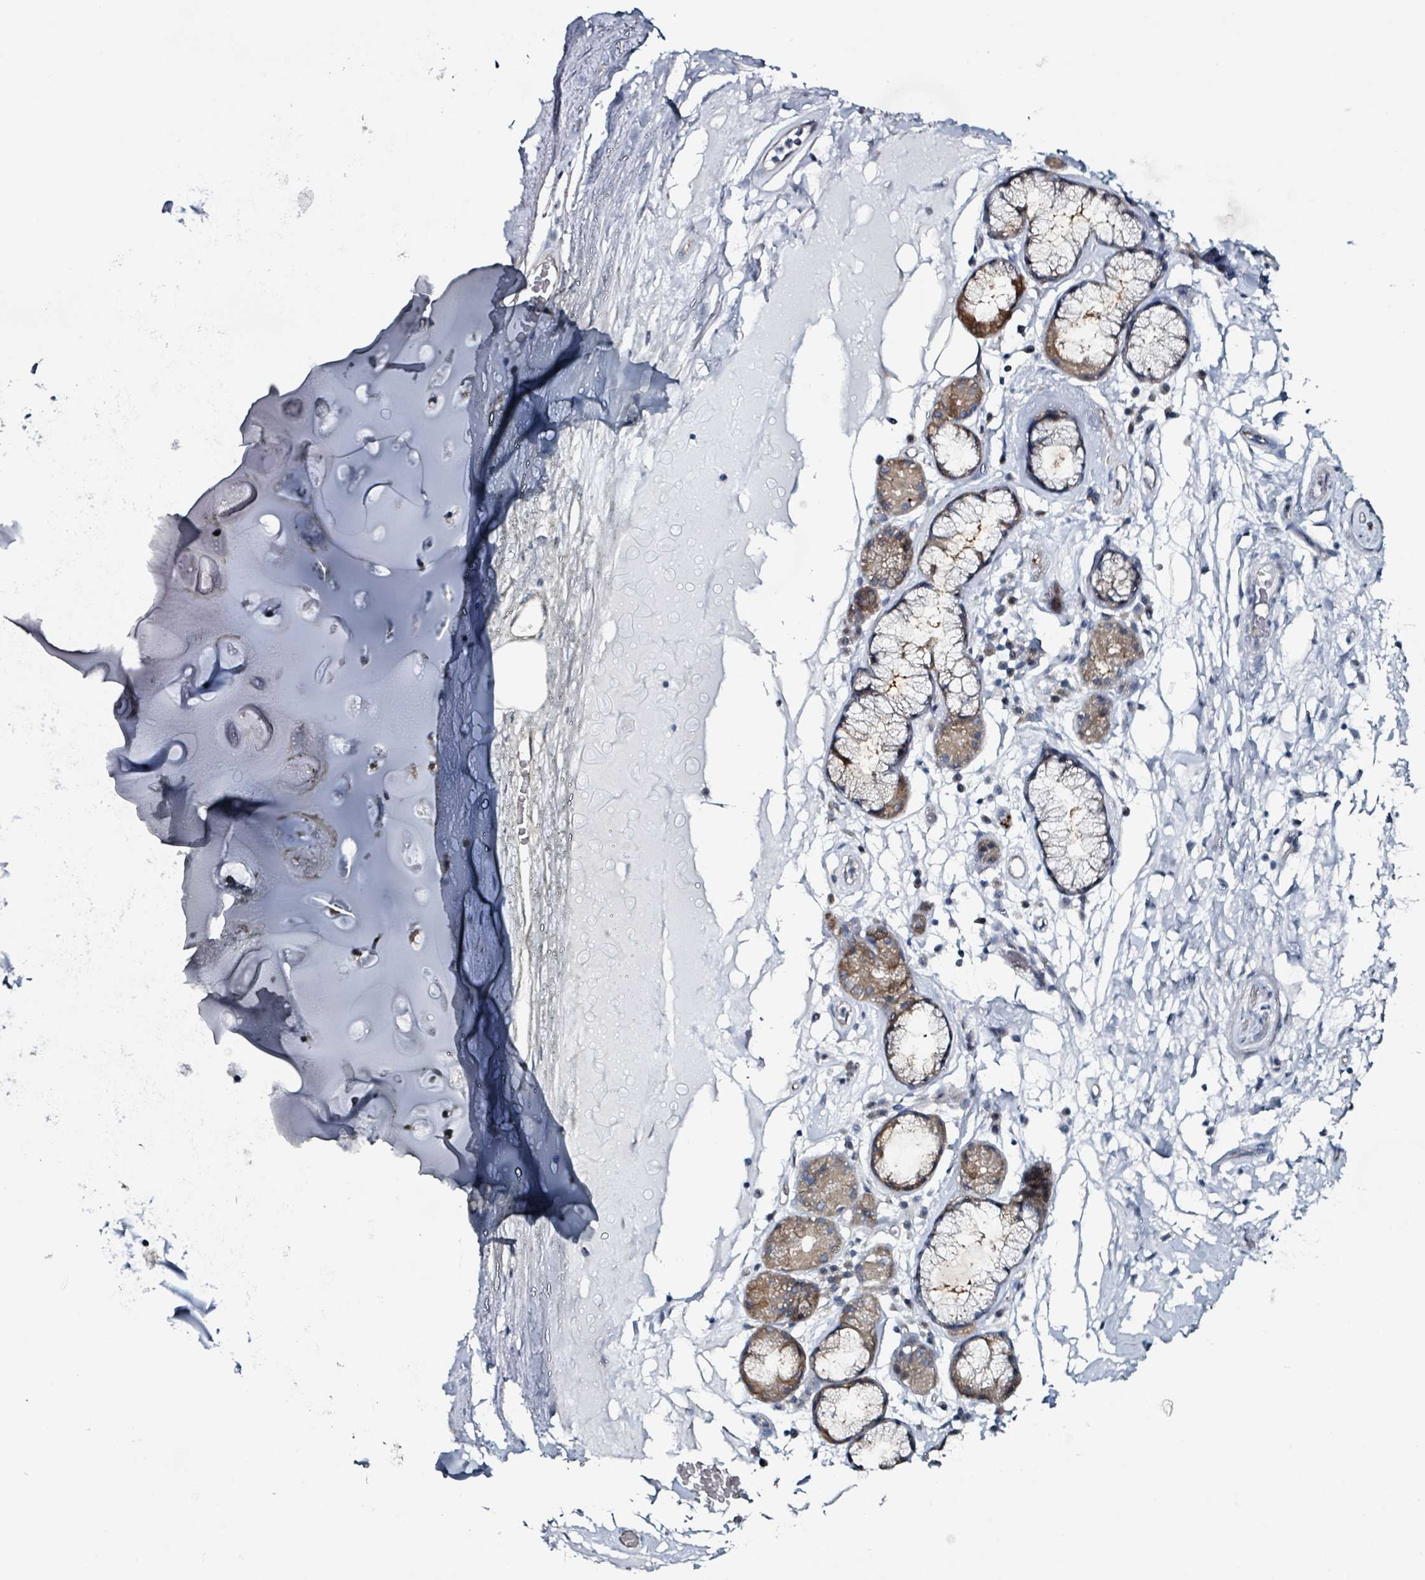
{"staining": {"intensity": "negative", "quantity": "none", "location": "none"}, "tissue": "adipose tissue", "cell_type": "Adipocytes", "image_type": "normal", "snomed": [{"axis": "morphology", "description": "Normal tissue, NOS"}, {"axis": "topography", "description": "Cartilage tissue"}], "caption": "DAB immunohistochemical staining of unremarkable human adipose tissue exhibits no significant staining in adipocytes.", "gene": "B3GAT3", "patient": {"sex": "female", "age": 63}}